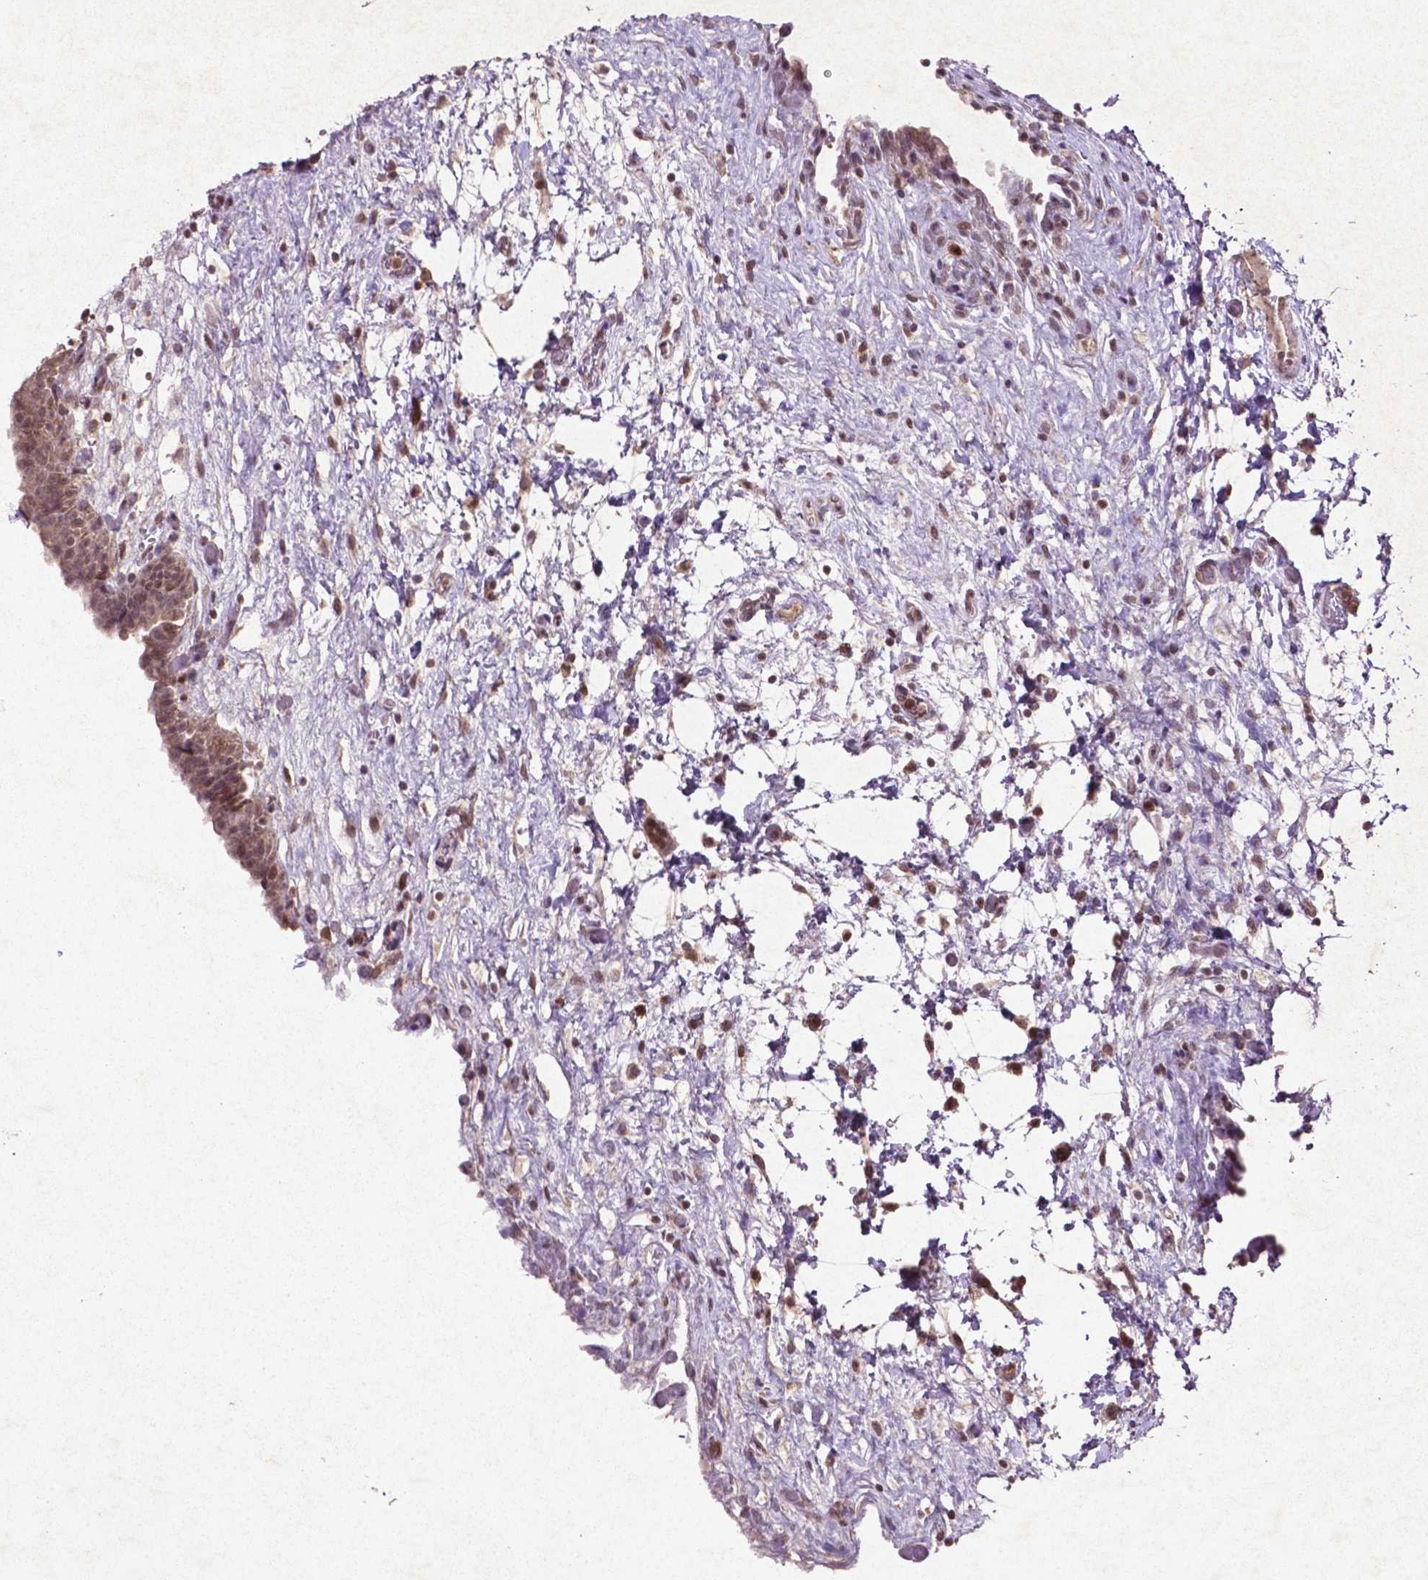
{"staining": {"intensity": "weak", "quantity": "25%-75%", "location": "cytoplasmic/membranous,nuclear"}, "tissue": "urinary bladder", "cell_type": "Urothelial cells", "image_type": "normal", "snomed": [{"axis": "morphology", "description": "Normal tissue, NOS"}, {"axis": "topography", "description": "Urinary bladder"}], "caption": "High-magnification brightfield microscopy of unremarkable urinary bladder stained with DAB (brown) and counterstained with hematoxylin (blue). urothelial cells exhibit weak cytoplasmic/membranous,nuclear staining is appreciated in about25%-75% of cells. The staining was performed using DAB (3,3'-diaminobenzidine), with brown indicating positive protein expression. Nuclei are stained blue with hematoxylin.", "gene": "GLRX", "patient": {"sex": "male", "age": 69}}